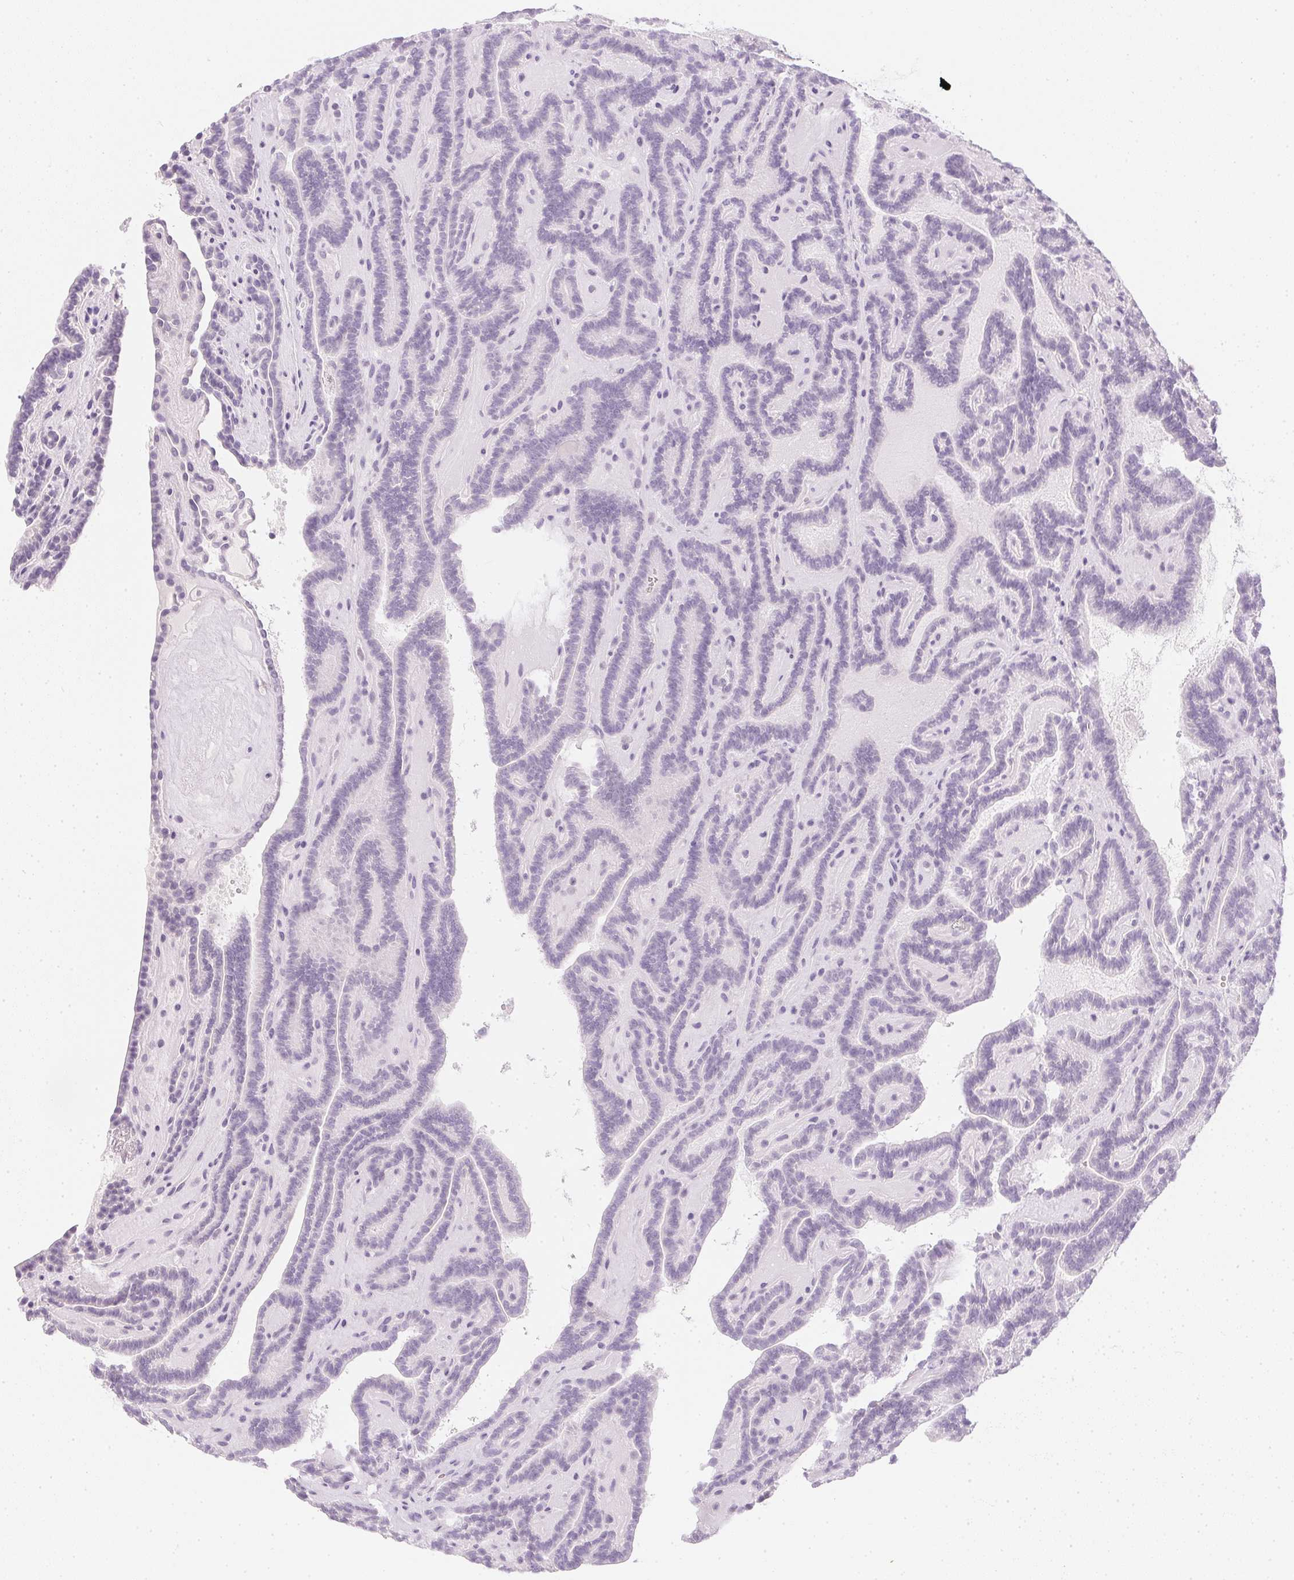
{"staining": {"intensity": "negative", "quantity": "none", "location": "none"}, "tissue": "thyroid cancer", "cell_type": "Tumor cells", "image_type": "cancer", "snomed": [{"axis": "morphology", "description": "Papillary adenocarcinoma, NOS"}, {"axis": "topography", "description": "Thyroid gland"}], "caption": "Thyroid papillary adenocarcinoma stained for a protein using immunohistochemistry exhibits no expression tumor cells.", "gene": "PPY", "patient": {"sex": "female", "age": 21}}